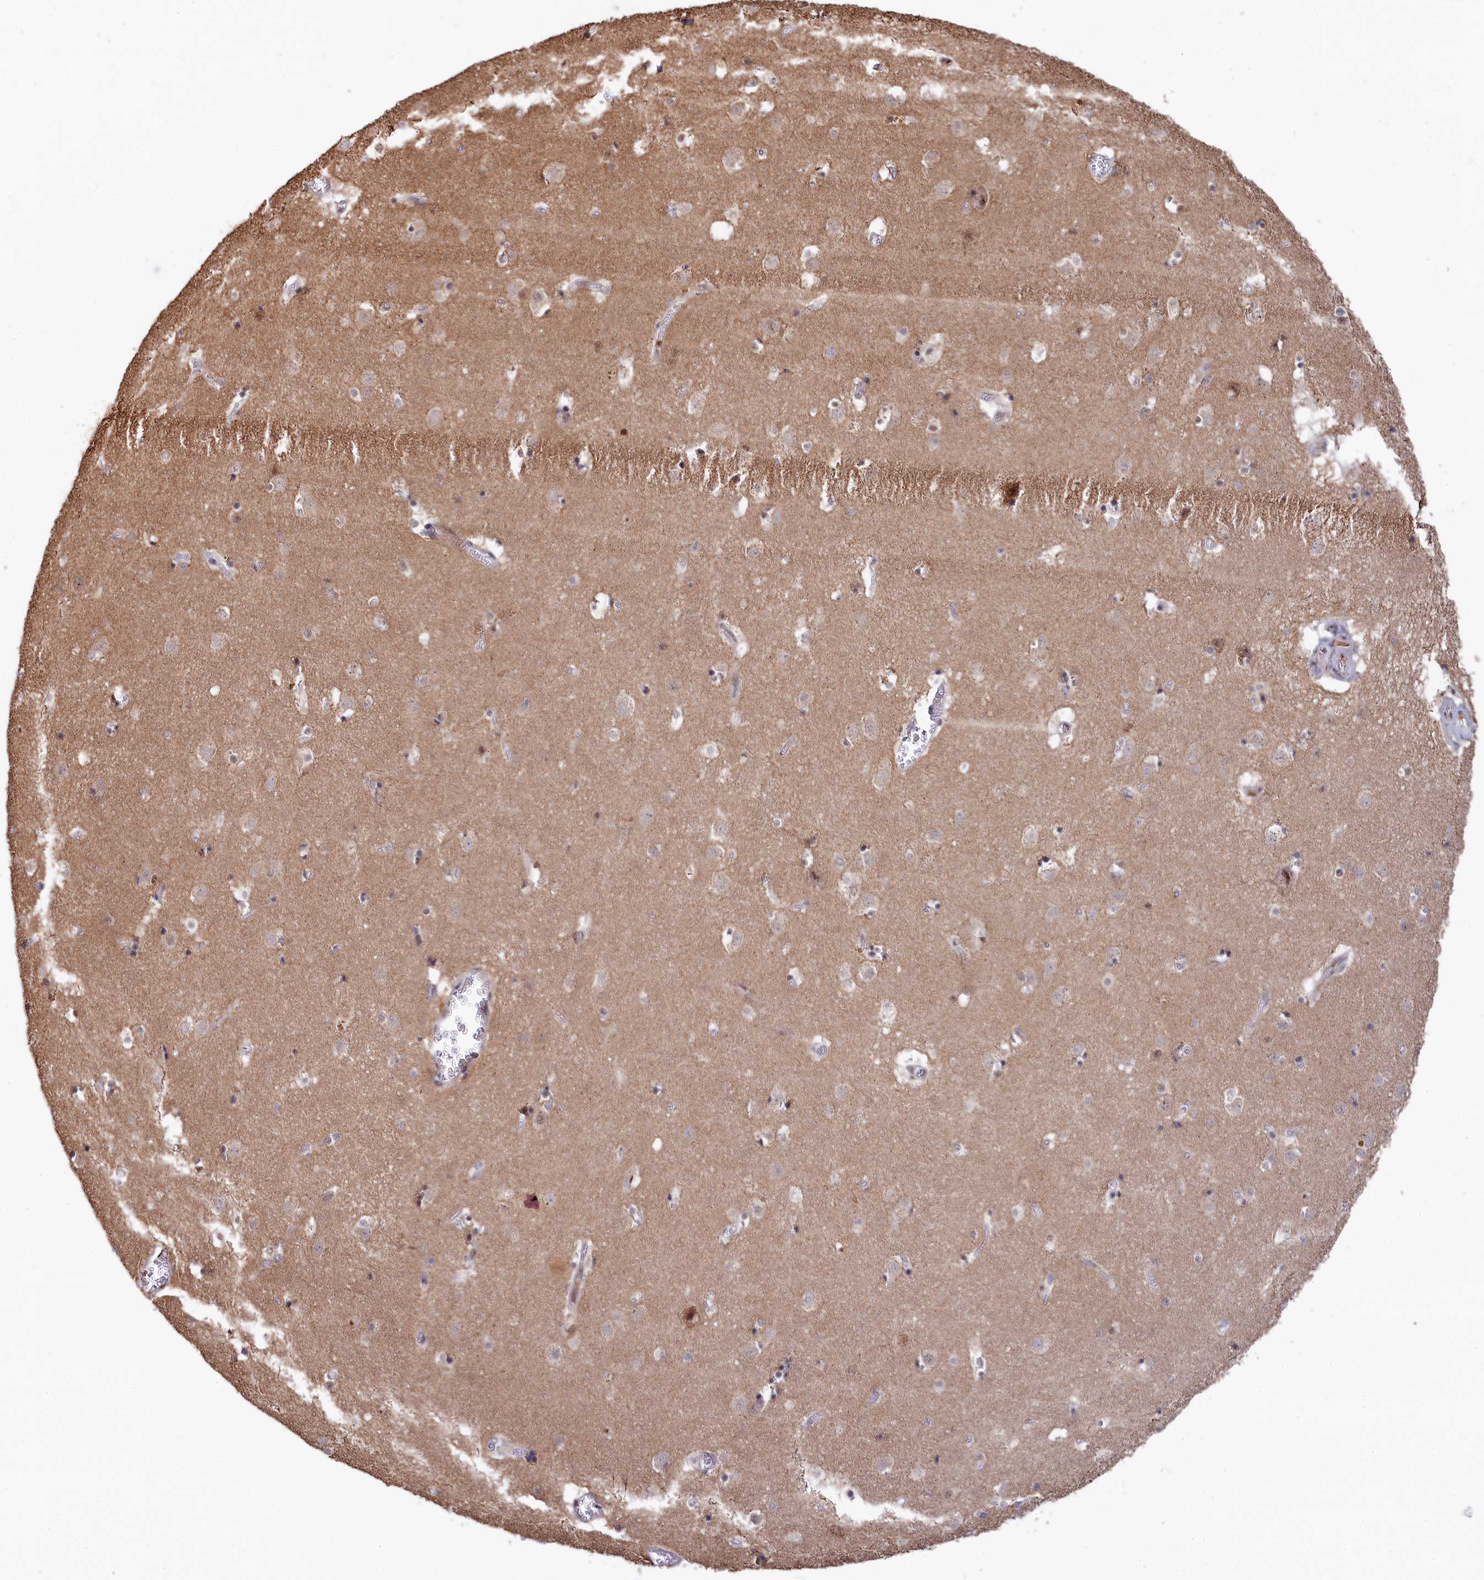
{"staining": {"intensity": "moderate", "quantity": "<25%", "location": "cytoplasmic/membranous,nuclear"}, "tissue": "caudate", "cell_type": "Glial cells", "image_type": "normal", "snomed": [{"axis": "morphology", "description": "Normal tissue, NOS"}, {"axis": "topography", "description": "Lateral ventricle wall"}], "caption": "IHC staining of unremarkable caudate, which displays low levels of moderate cytoplasmic/membranous,nuclear staining in approximately <25% of glial cells indicating moderate cytoplasmic/membranous,nuclear protein staining. The staining was performed using DAB (3,3'-diaminobenzidine) (brown) for protein detection and nuclei were counterstained in hematoxylin (blue).", "gene": "TAB1", "patient": {"sex": "male", "age": 70}}